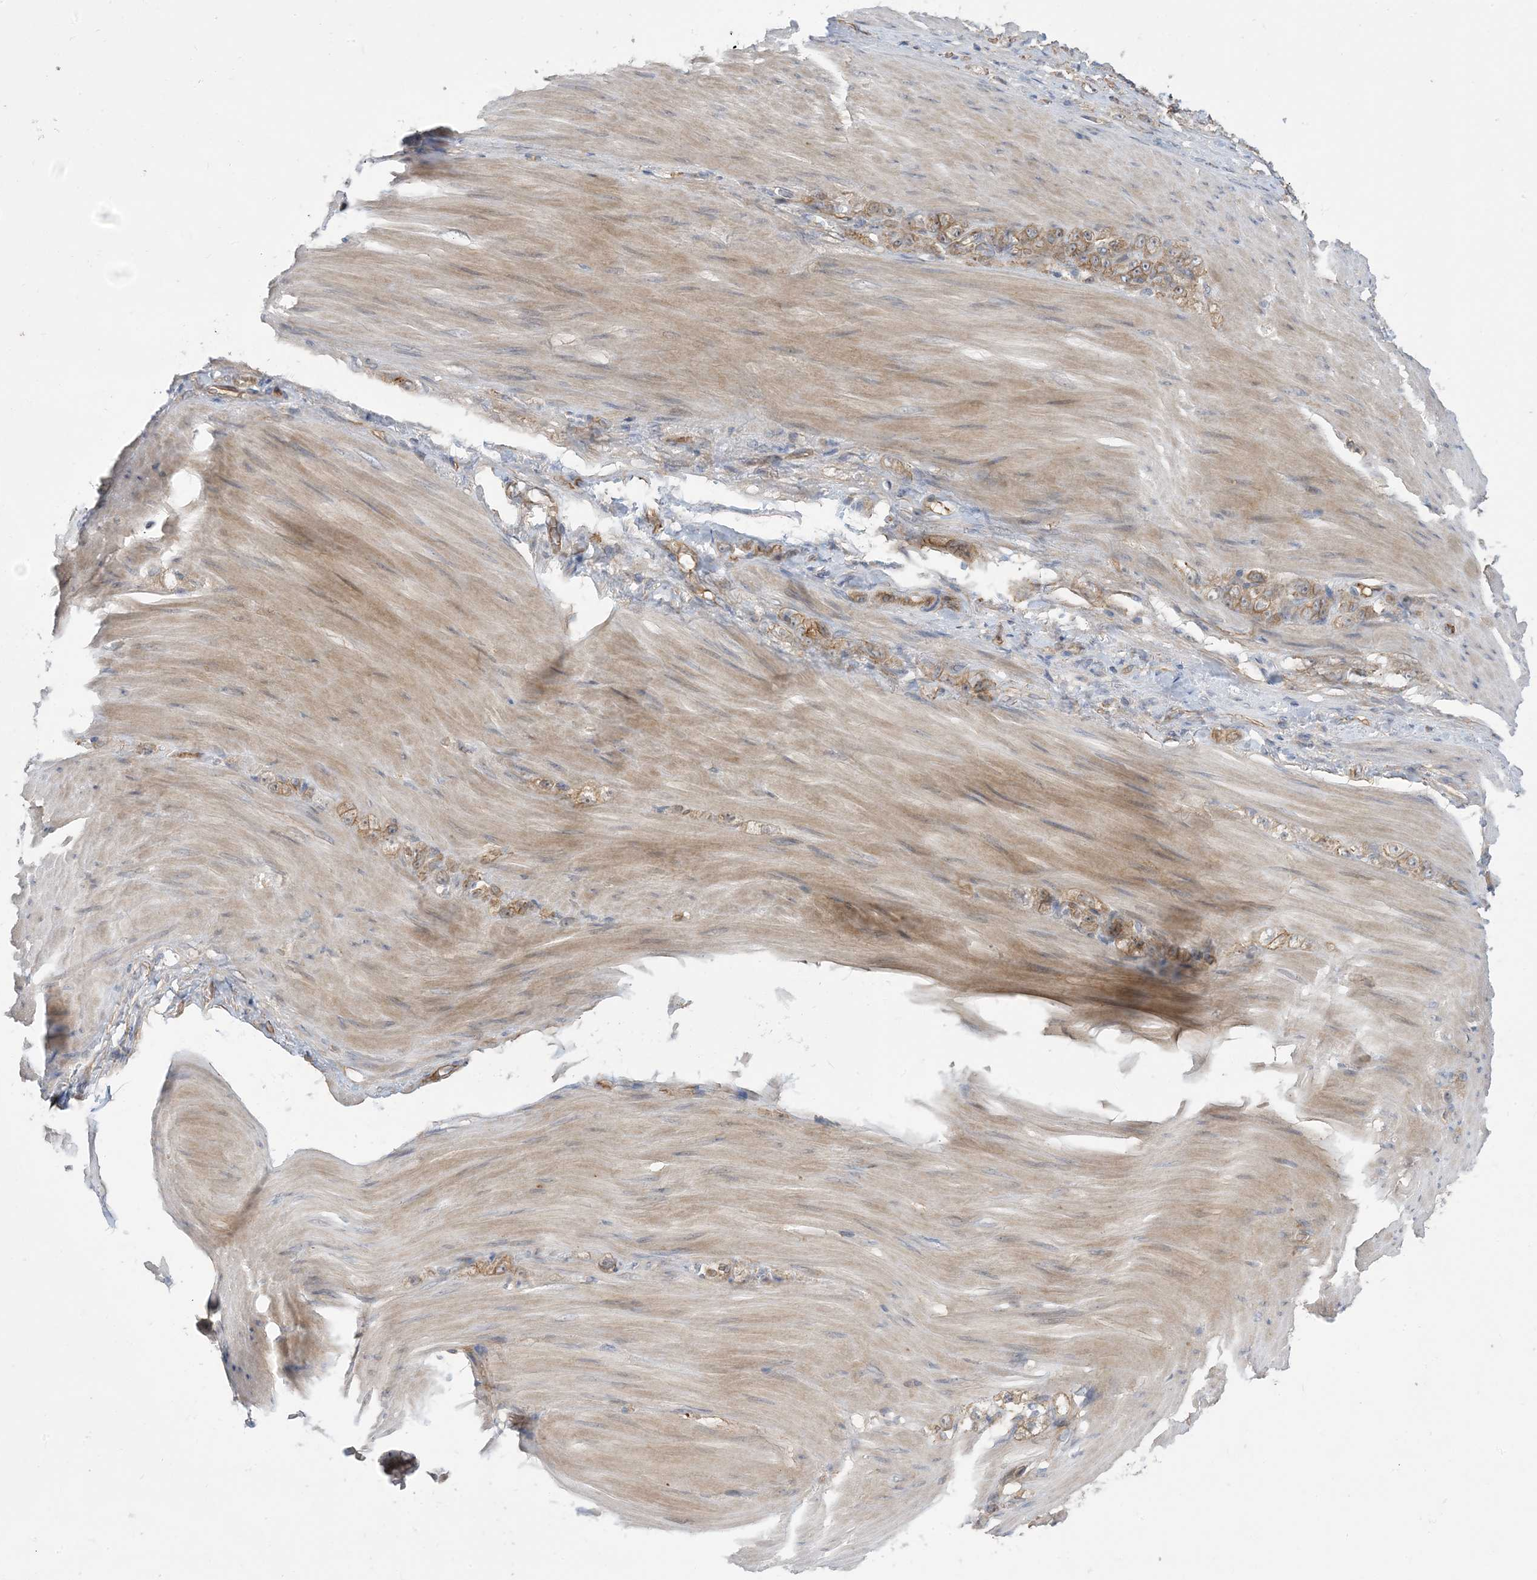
{"staining": {"intensity": "moderate", "quantity": ">75%", "location": "cytoplasmic/membranous"}, "tissue": "stomach cancer", "cell_type": "Tumor cells", "image_type": "cancer", "snomed": [{"axis": "morphology", "description": "Normal tissue, NOS"}, {"axis": "morphology", "description": "Adenocarcinoma, NOS"}, {"axis": "topography", "description": "Stomach"}], "caption": "IHC (DAB (3,3'-diaminobenzidine)) staining of stomach cancer displays moderate cytoplasmic/membranous protein positivity in about >75% of tumor cells.", "gene": "AOC1", "patient": {"sex": "male", "age": 82}}